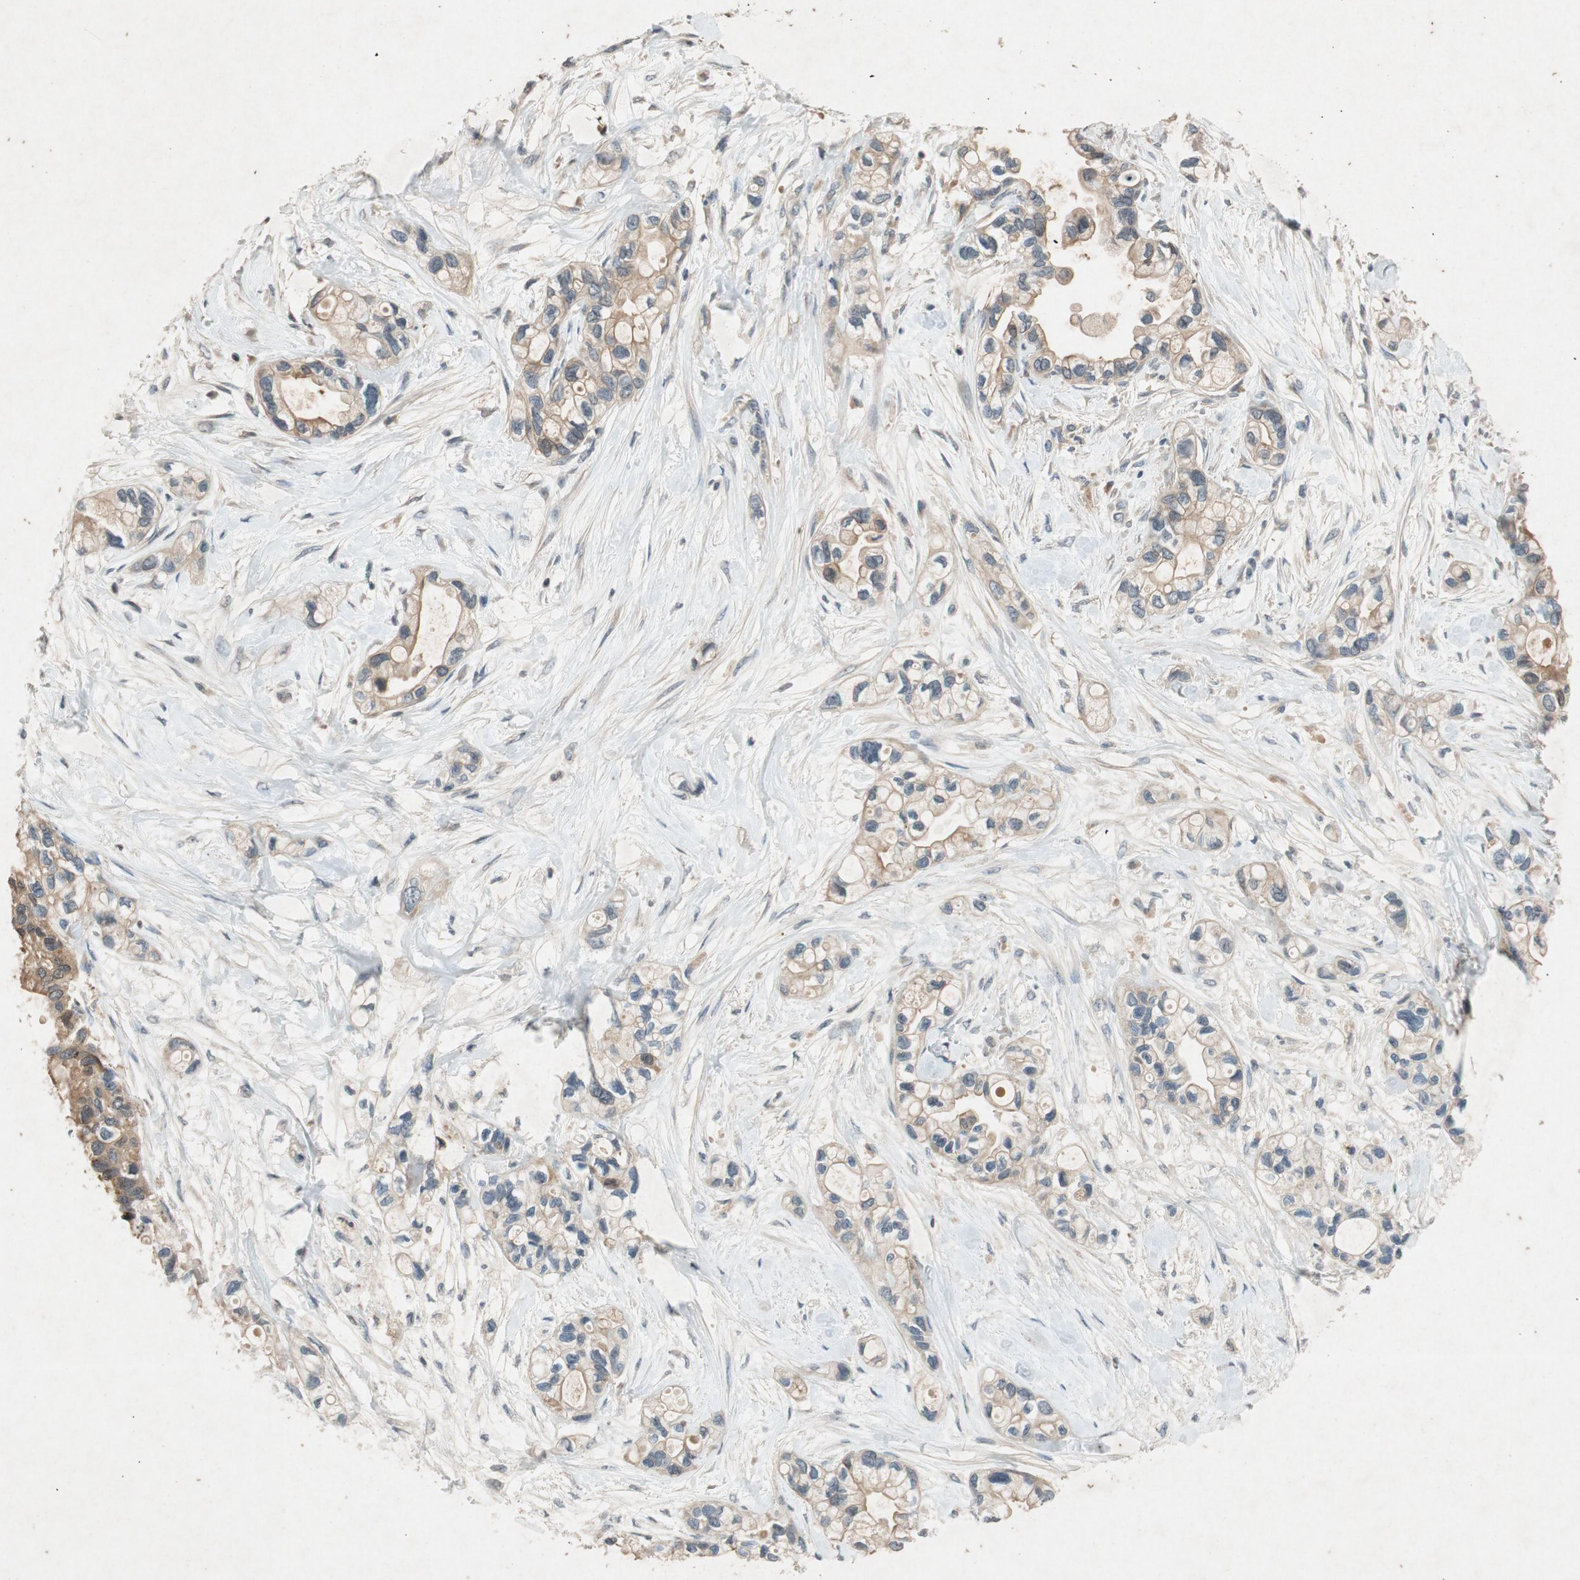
{"staining": {"intensity": "moderate", "quantity": ">75%", "location": "cytoplasmic/membranous"}, "tissue": "pancreatic cancer", "cell_type": "Tumor cells", "image_type": "cancer", "snomed": [{"axis": "morphology", "description": "Adenocarcinoma, NOS"}, {"axis": "topography", "description": "Pancreas"}], "caption": "There is medium levels of moderate cytoplasmic/membranous expression in tumor cells of pancreatic adenocarcinoma, as demonstrated by immunohistochemical staining (brown color).", "gene": "ATP2C1", "patient": {"sex": "female", "age": 77}}